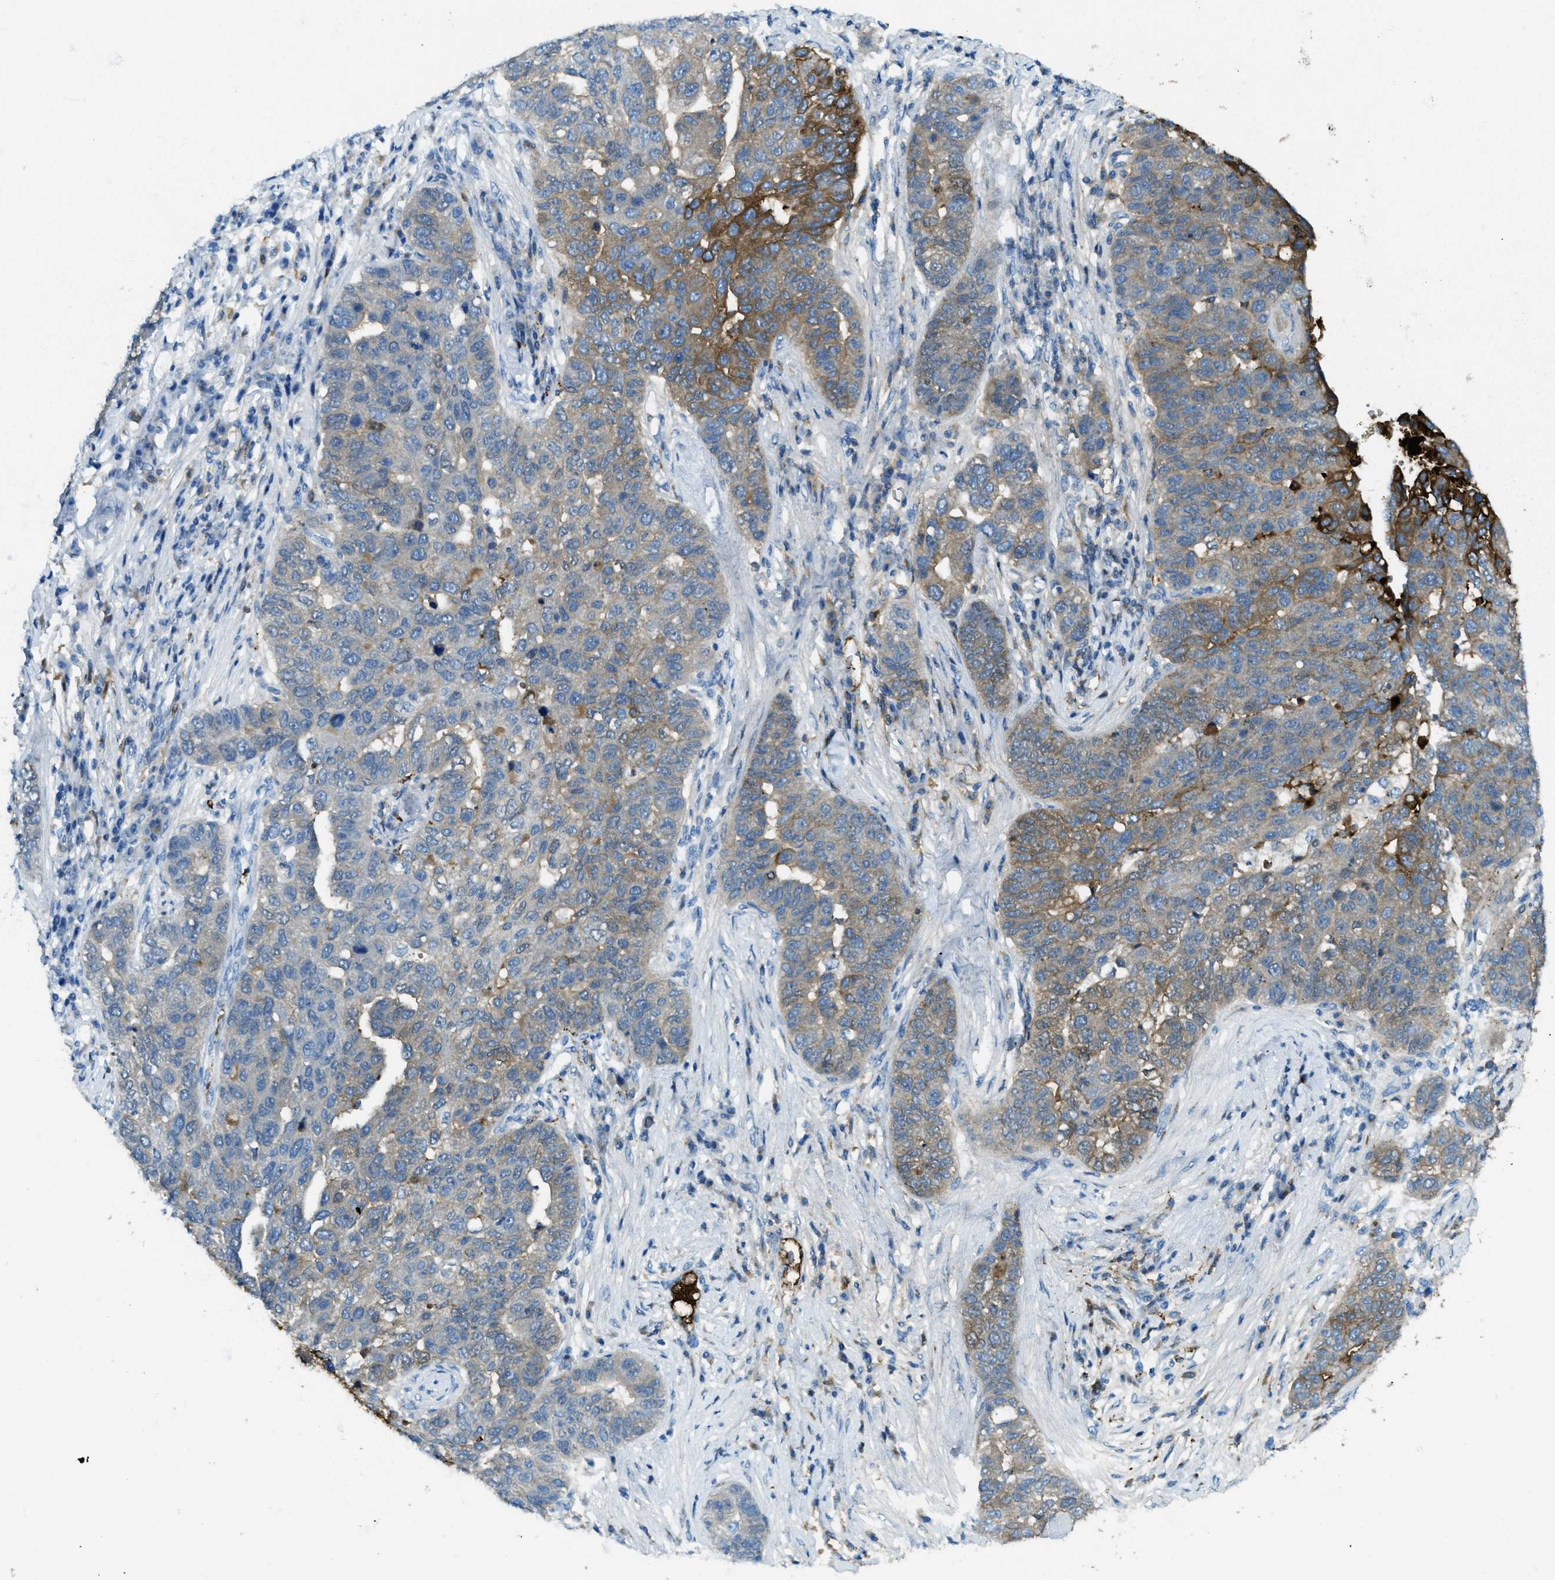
{"staining": {"intensity": "moderate", "quantity": "<25%", "location": "cytoplasmic/membranous"}, "tissue": "pancreatic cancer", "cell_type": "Tumor cells", "image_type": "cancer", "snomed": [{"axis": "morphology", "description": "Adenocarcinoma, NOS"}, {"axis": "topography", "description": "Pancreas"}], "caption": "Moderate cytoplasmic/membranous positivity for a protein is present in about <25% of tumor cells of pancreatic cancer using immunohistochemistry (IHC).", "gene": "TRIM59", "patient": {"sex": "female", "age": 61}}